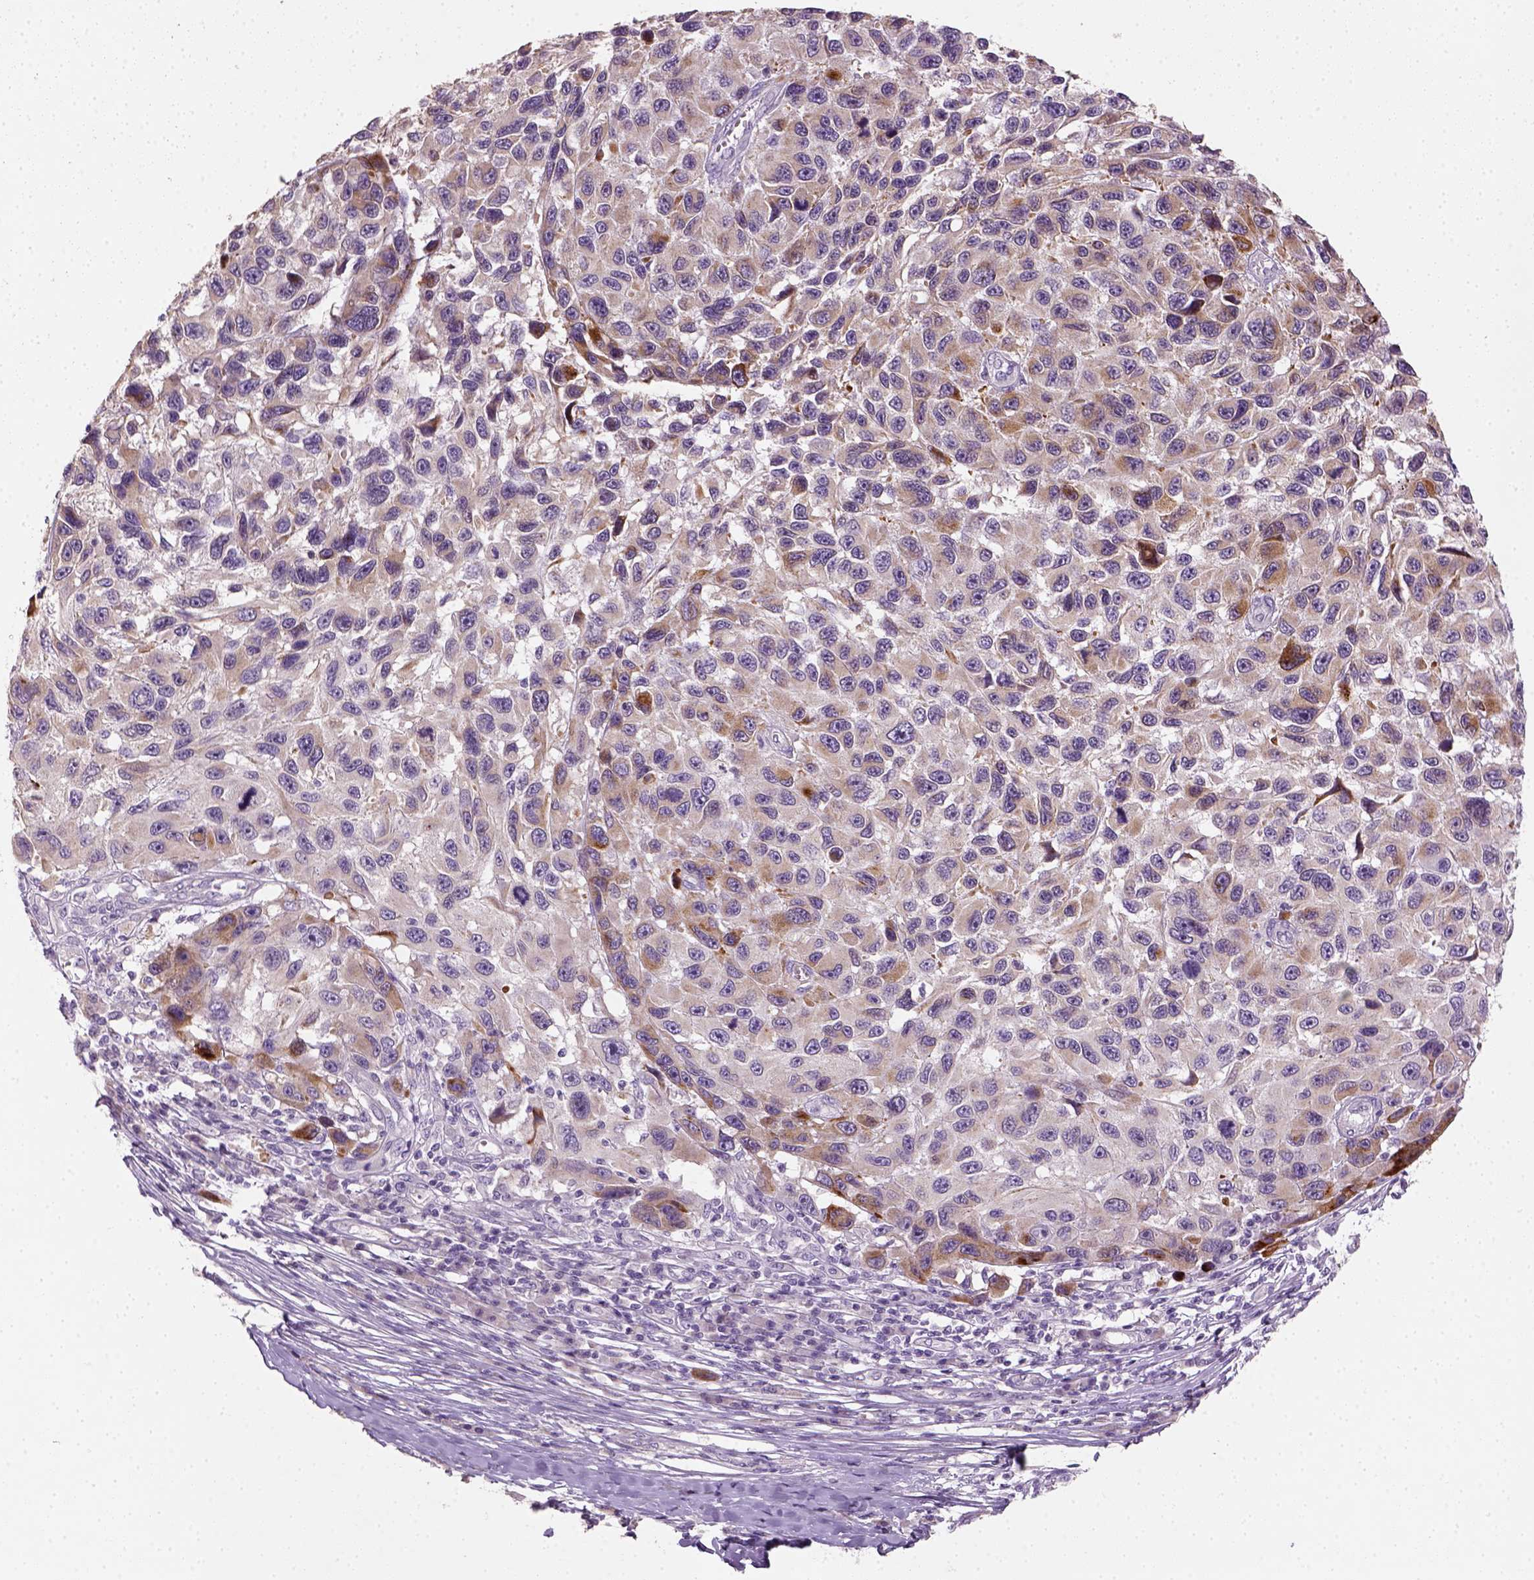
{"staining": {"intensity": "weak", "quantity": ">75%", "location": "cytoplasmic/membranous"}, "tissue": "melanoma", "cell_type": "Tumor cells", "image_type": "cancer", "snomed": [{"axis": "morphology", "description": "Malignant melanoma, NOS"}, {"axis": "topography", "description": "Skin"}], "caption": "High-magnification brightfield microscopy of malignant melanoma stained with DAB (brown) and counterstained with hematoxylin (blue). tumor cells exhibit weak cytoplasmic/membranous positivity is identified in approximately>75% of cells.", "gene": "NUDT6", "patient": {"sex": "male", "age": 53}}